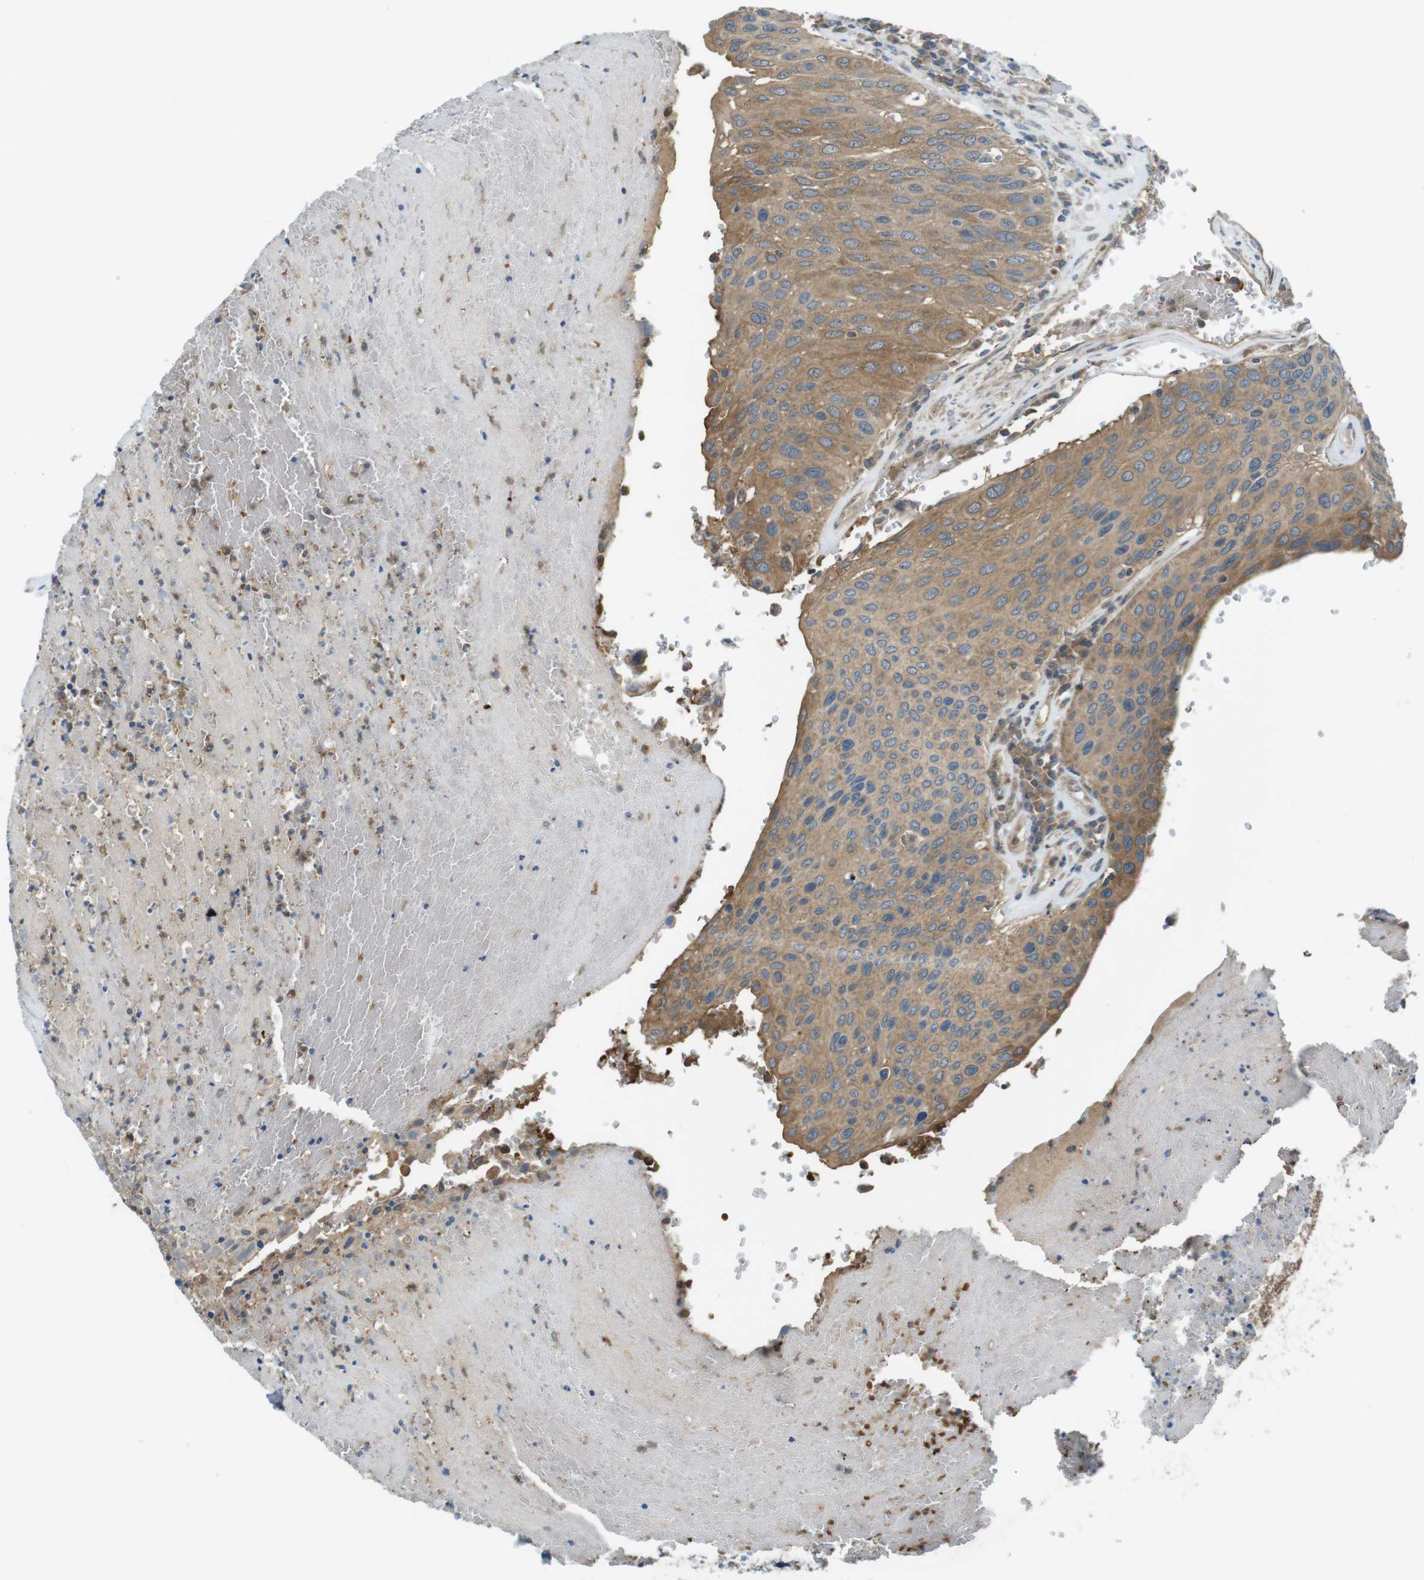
{"staining": {"intensity": "moderate", "quantity": ">75%", "location": "cytoplasmic/membranous"}, "tissue": "urothelial cancer", "cell_type": "Tumor cells", "image_type": "cancer", "snomed": [{"axis": "morphology", "description": "Urothelial carcinoma, High grade"}, {"axis": "topography", "description": "Urinary bladder"}], "caption": "Brown immunohistochemical staining in human urothelial carcinoma (high-grade) exhibits moderate cytoplasmic/membranous positivity in approximately >75% of tumor cells. Using DAB (3,3'-diaminobenzidine) (brown) and hematoxylin (blue) stains, captured at high magnification using brightfield microscopy.", "gene": "LRRC3B", "patient": {"sex": "male", "age": 66}}